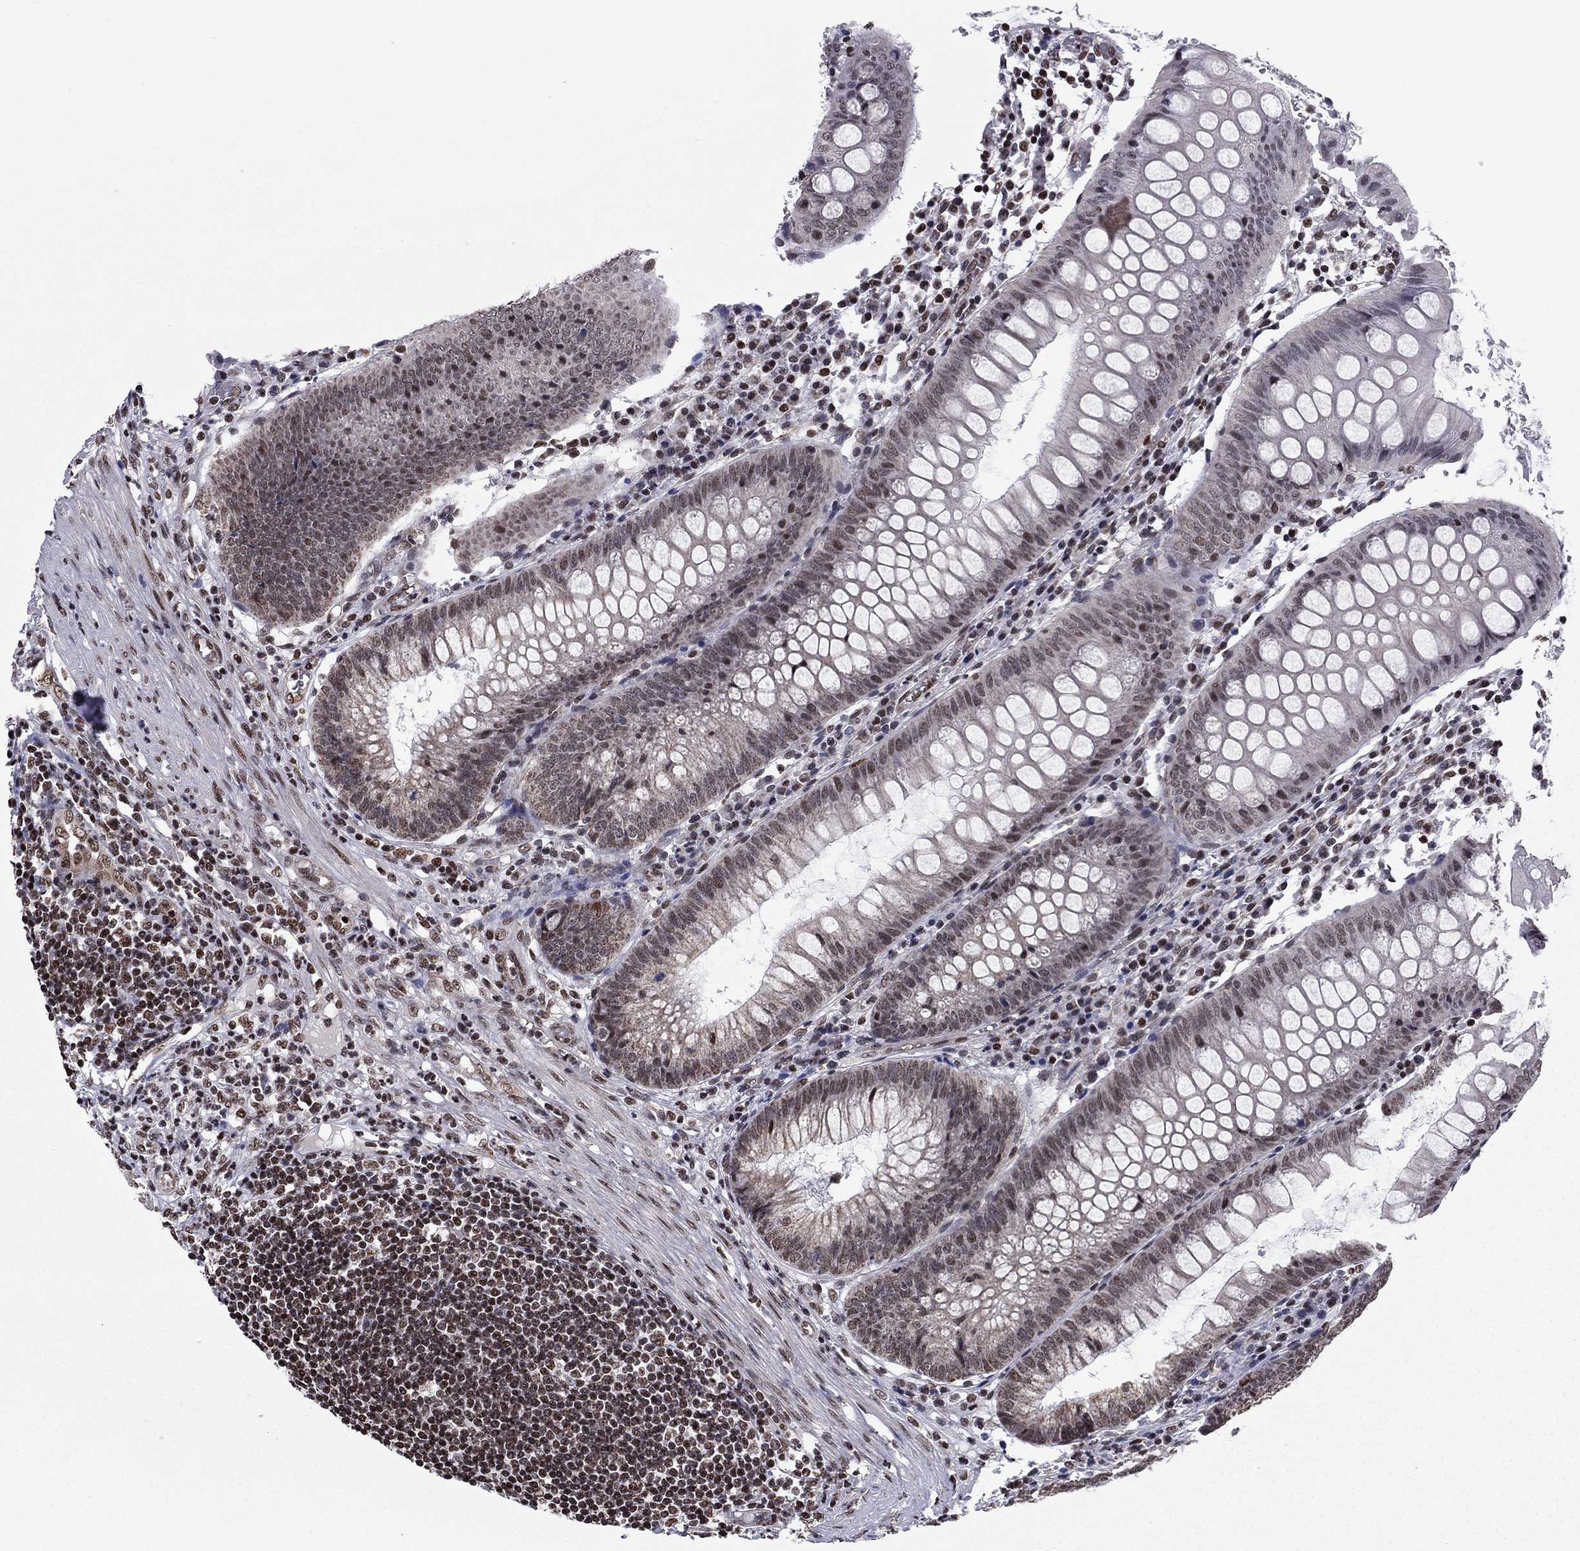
{"staining": {"intensity": "weak", "quantity": "<25%", "location": "nuclear"}, "tissue": "appendix", "cell_type": "Glandular cells", "image_type": "normal", "snomed": [{"axis": "morphology", "description": "Normal tissue, NOS"}, {"axis": "morphology", "description": "Inflammation, NOS"}, {"axis": "topography", "description": "Appendix"}], "caption": "This is an immunohistochemistry (IHC) image of unremarkable human appendix. There is no staining in glandular cells.", "gene": "N4BP2", "patient": {"sex": "male", "age": 16}}